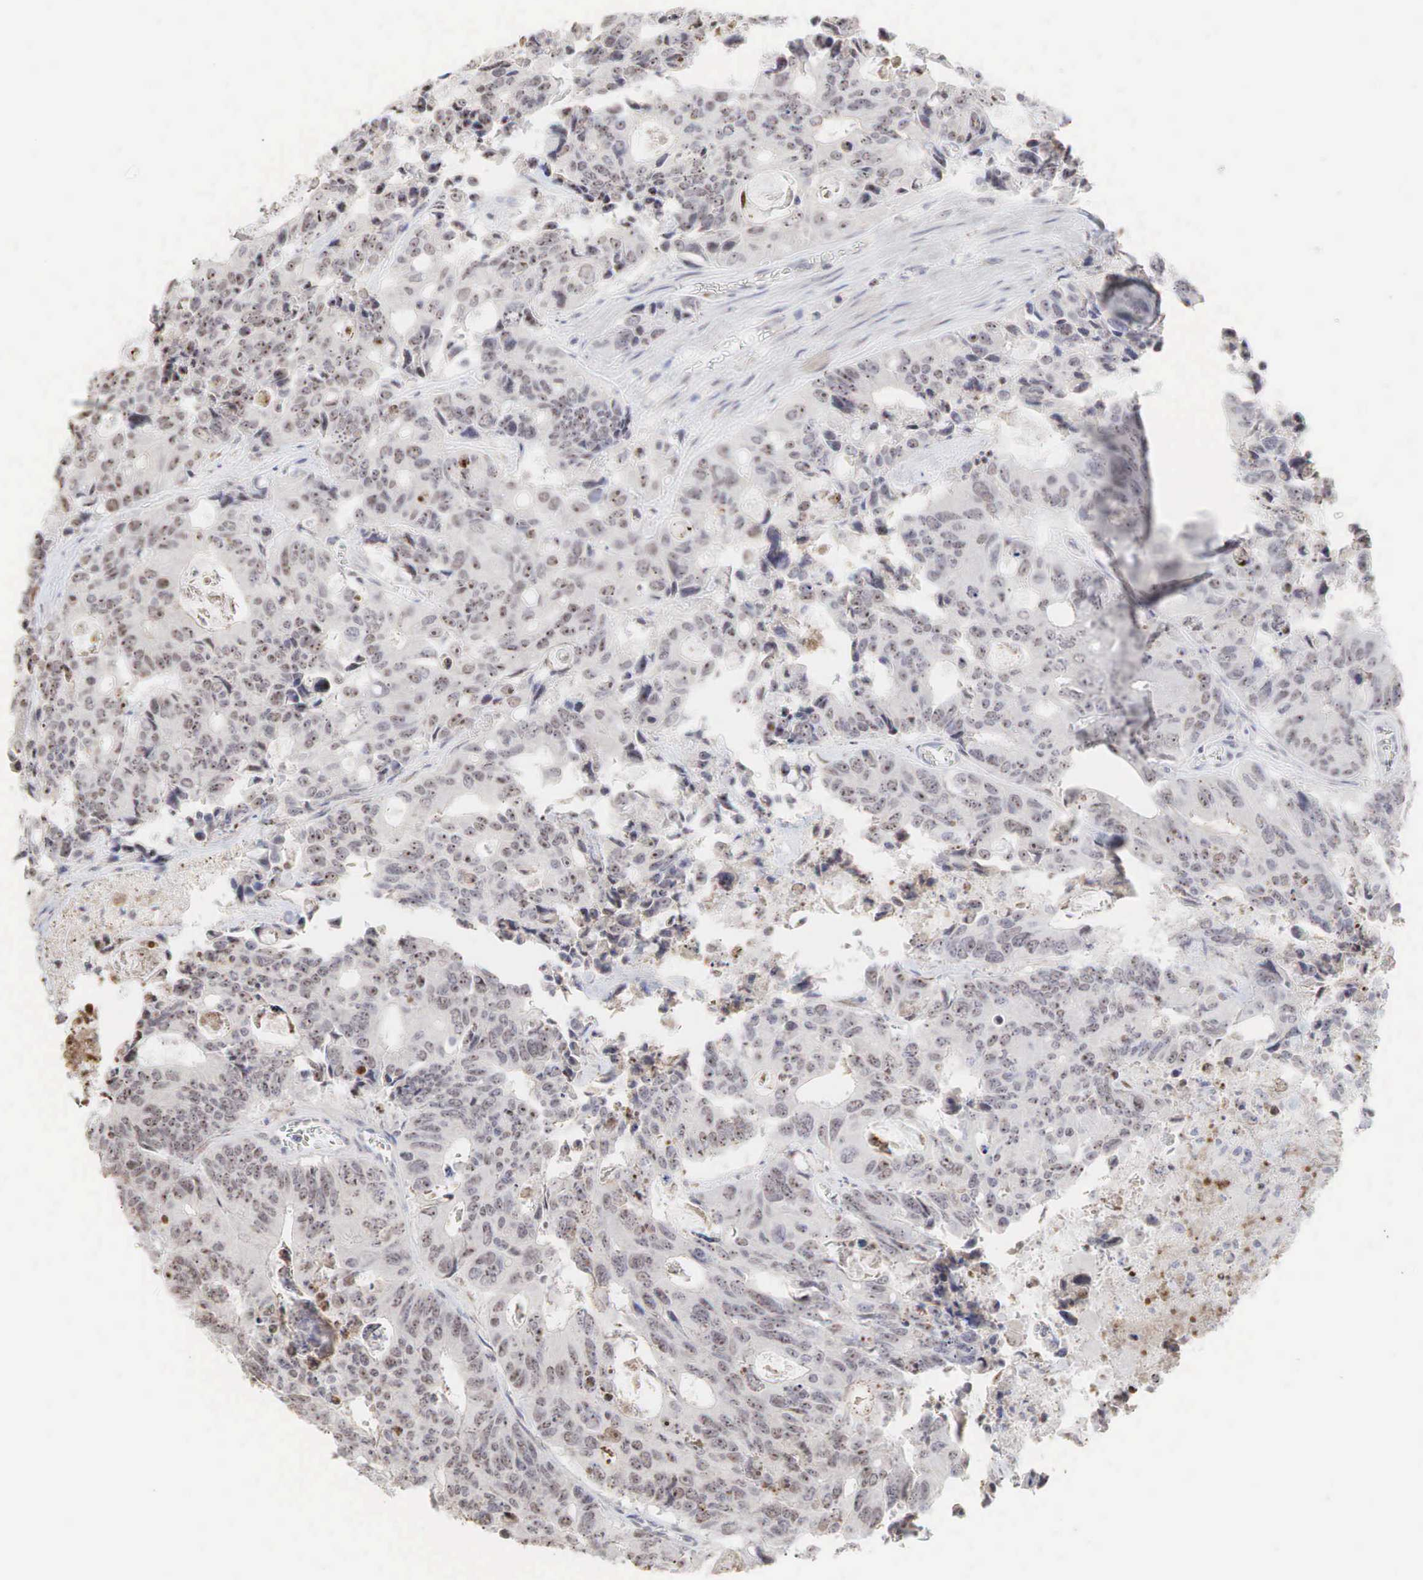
{"staining": {"intensity": "strong", "quantity": "25%-75%", "location": "cytoplasmic/membranous,nuclear"}, "tissue": "colorectal cancer", "cell_type": "Tumor cells", "image_type": "cancer", "snomed": [{"axis": "morphology", "description": "Adenocarcinoma, NOS"}, {"axis": "topography", "description": "Rectum"}], "caption": "The micrograph shows staining of colorectal cancer (adenocarcinoma), revealing strong cytoplasmic/membranous and nuclear protein positivity (brown color) within tumor cells.", "gene": "DKC1", "patient": {"sex": "male", "age": 76}}